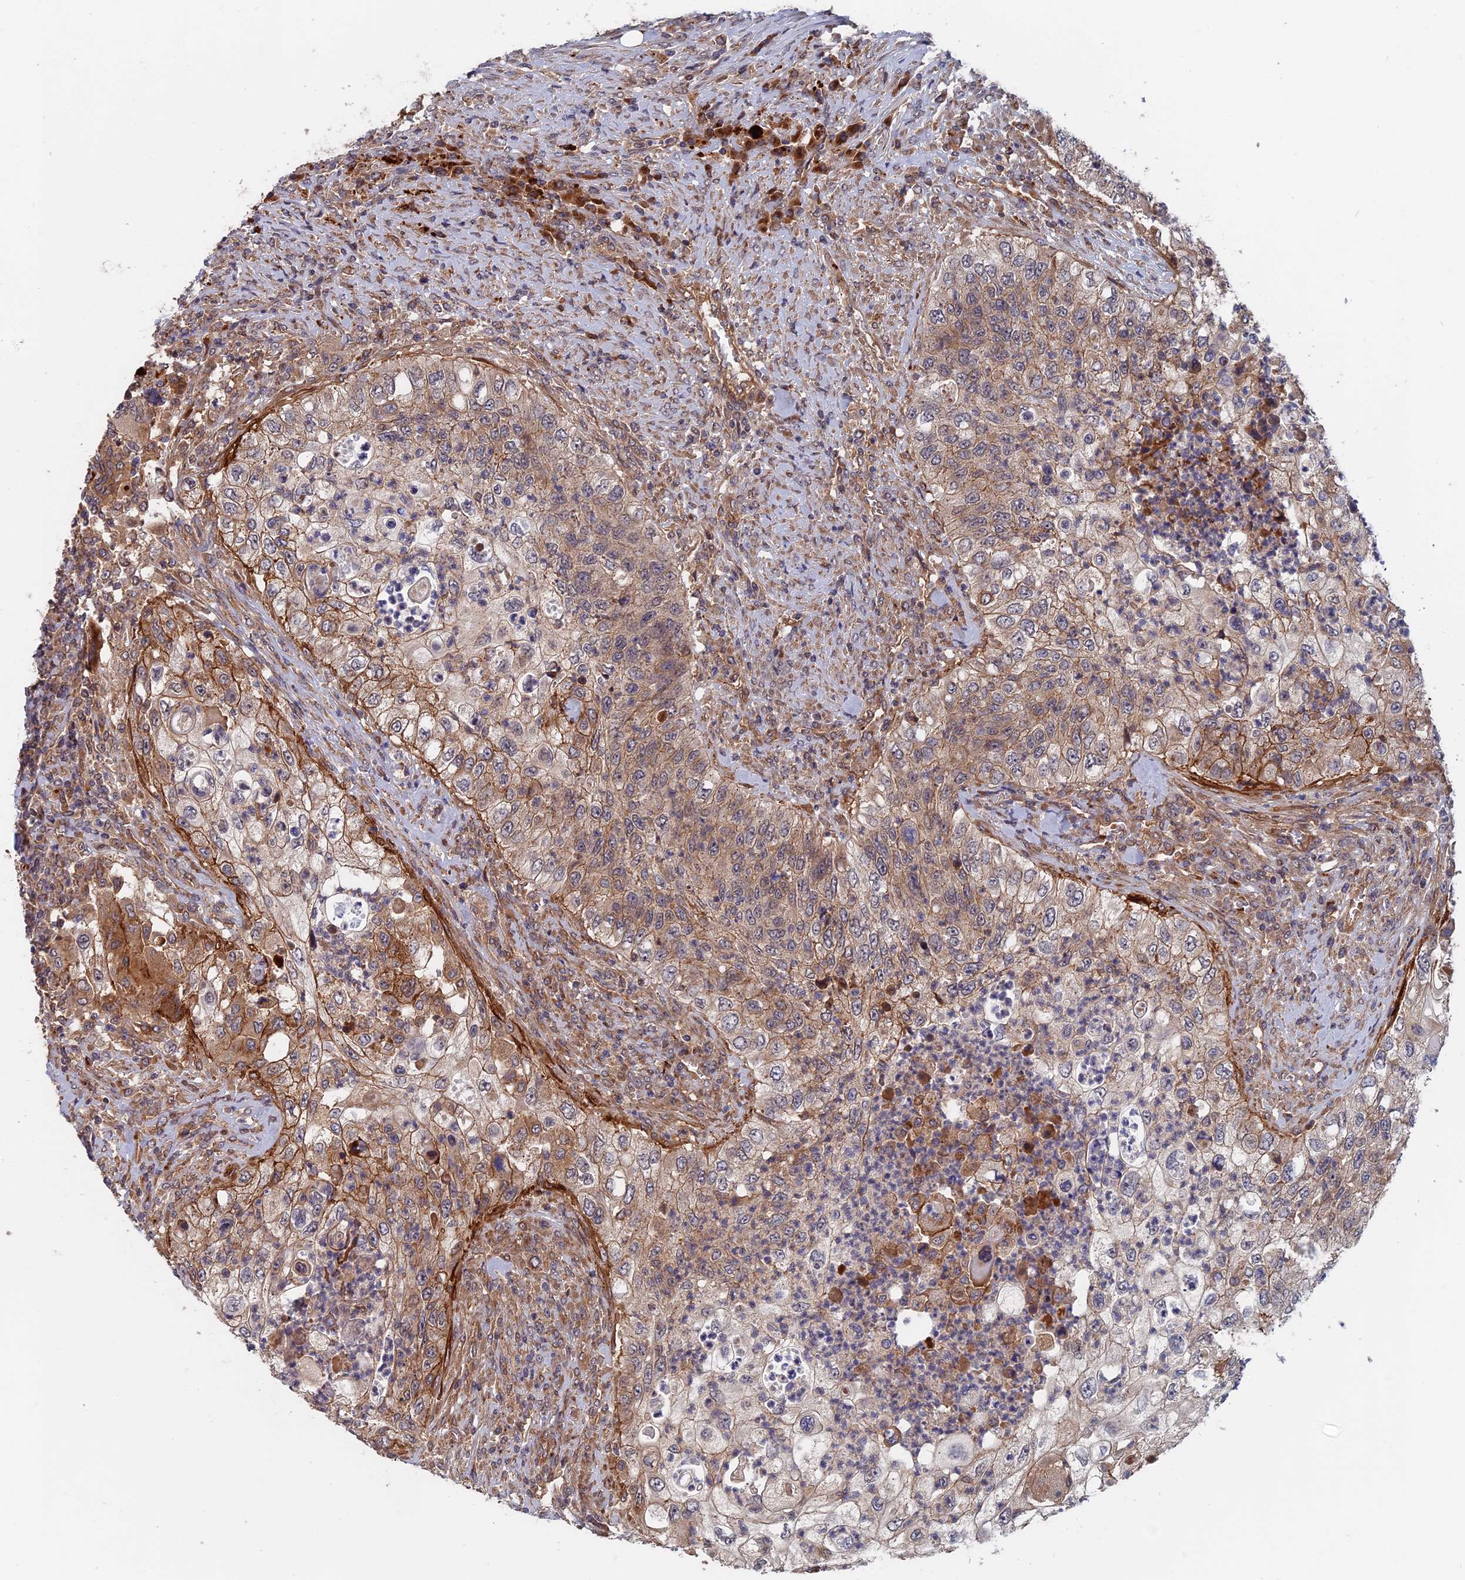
{"staining": {"intensity": "moderate", "quantity": "<25%", "location": "cytoplasmic/membranous"}, "tissue": "urothelial cancer", "cell_type": "Tumor cells", "image_type": "cancer", "snomed": [{"axis": "morphology", "description": "Urothelial carcinoma, High grade"}, {"axis": "topography", "description": "Urinary bladder"}], "caption": "Urothelial cancer stained with DAB (3,3'-diaminobenzidine) immunohistochemistry (IHC) demonstrates low levels of moderate cytoplasmic/membranous staining in approximately <25% of tumor cells. The protein is shown in brown color, while the nuclei are stained blue.", "gene": "TRAPPC2L", "patient": {"sex": "female", "age": 60}}